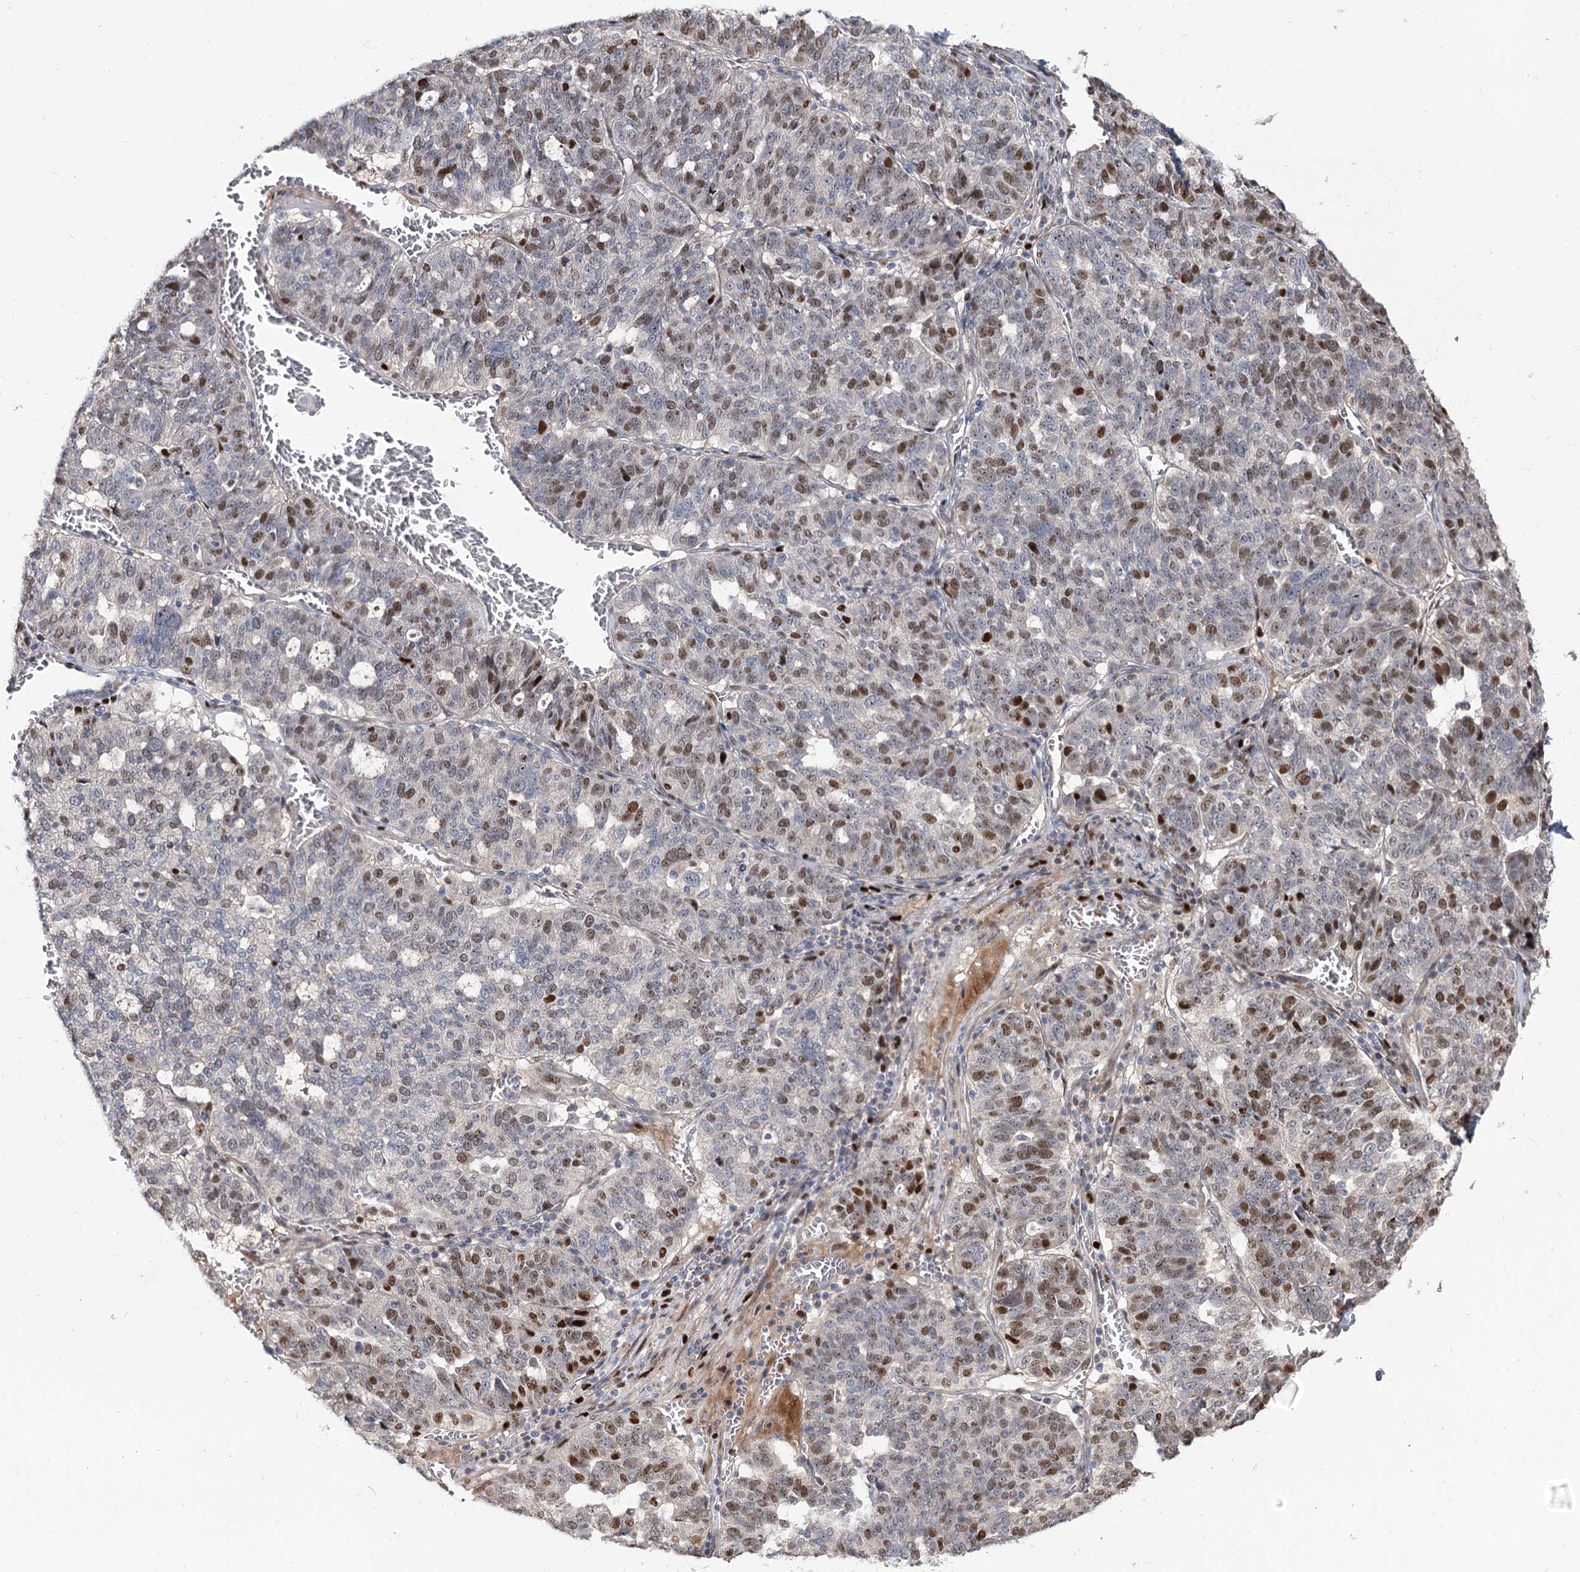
{"staining": {"intensity": "moderate", "quantity": "25%-75%", "location": "nuclear"}, "tissue": "ovarian cancer", "cell_type": "Tumor cells", "image_type": "cancer", "snomed": [{"axis": "morphology", "description": "Cystadenocarcinoma, serous, NOS"}, {"axis": "topography", "description": "Ovary"}], "caption": "A micrograph showing moderate nuclear staining in about 25%-75% of tumor cells in ovarian cancer, as visualized by brown immunohistochemical staining.", "gene": "PIK3C2A", "patient": {"sex": "female", "age": 59}}